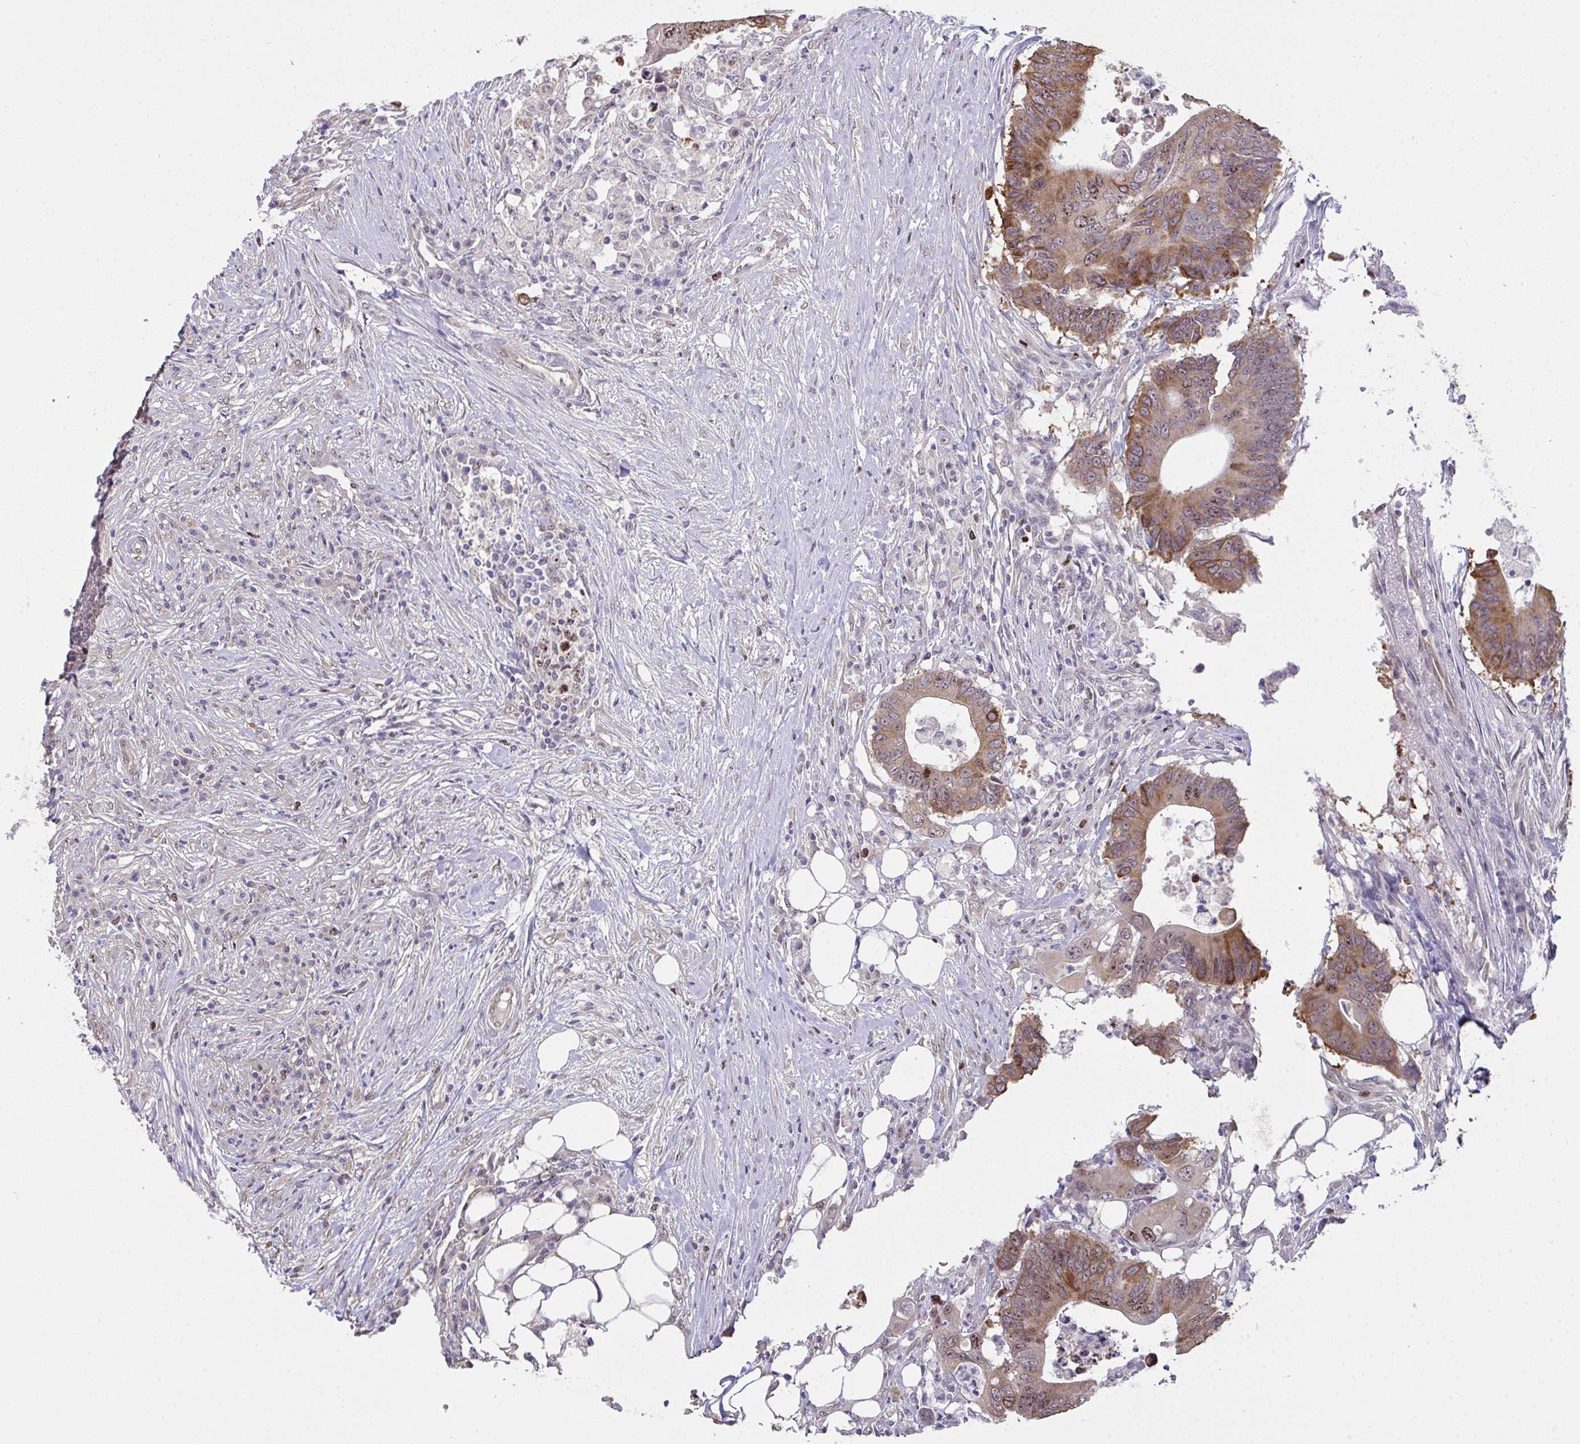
{"staining": {"intensity": "moderate", "quantity": ">75%", "location": "cytoplasmic/membranous,nuclear"}, "tissue": "colorectal cancer", "cell_type": "Tumor cells", "image_type": "cancer", "snomed": [{"axis": "morphology", "description": "Adenocarcinoma, NOS"}, {"axis": "topography", "description": "Colon"}], "caption": "Human colorectal cancer stained with a brown dye reveals moderate cytoplasmic/membranous and nuclear positive positivity in approximately >75% of tumor cells.", "gene": "SETD7", "patient": {"sex": "male", "age": 71}}